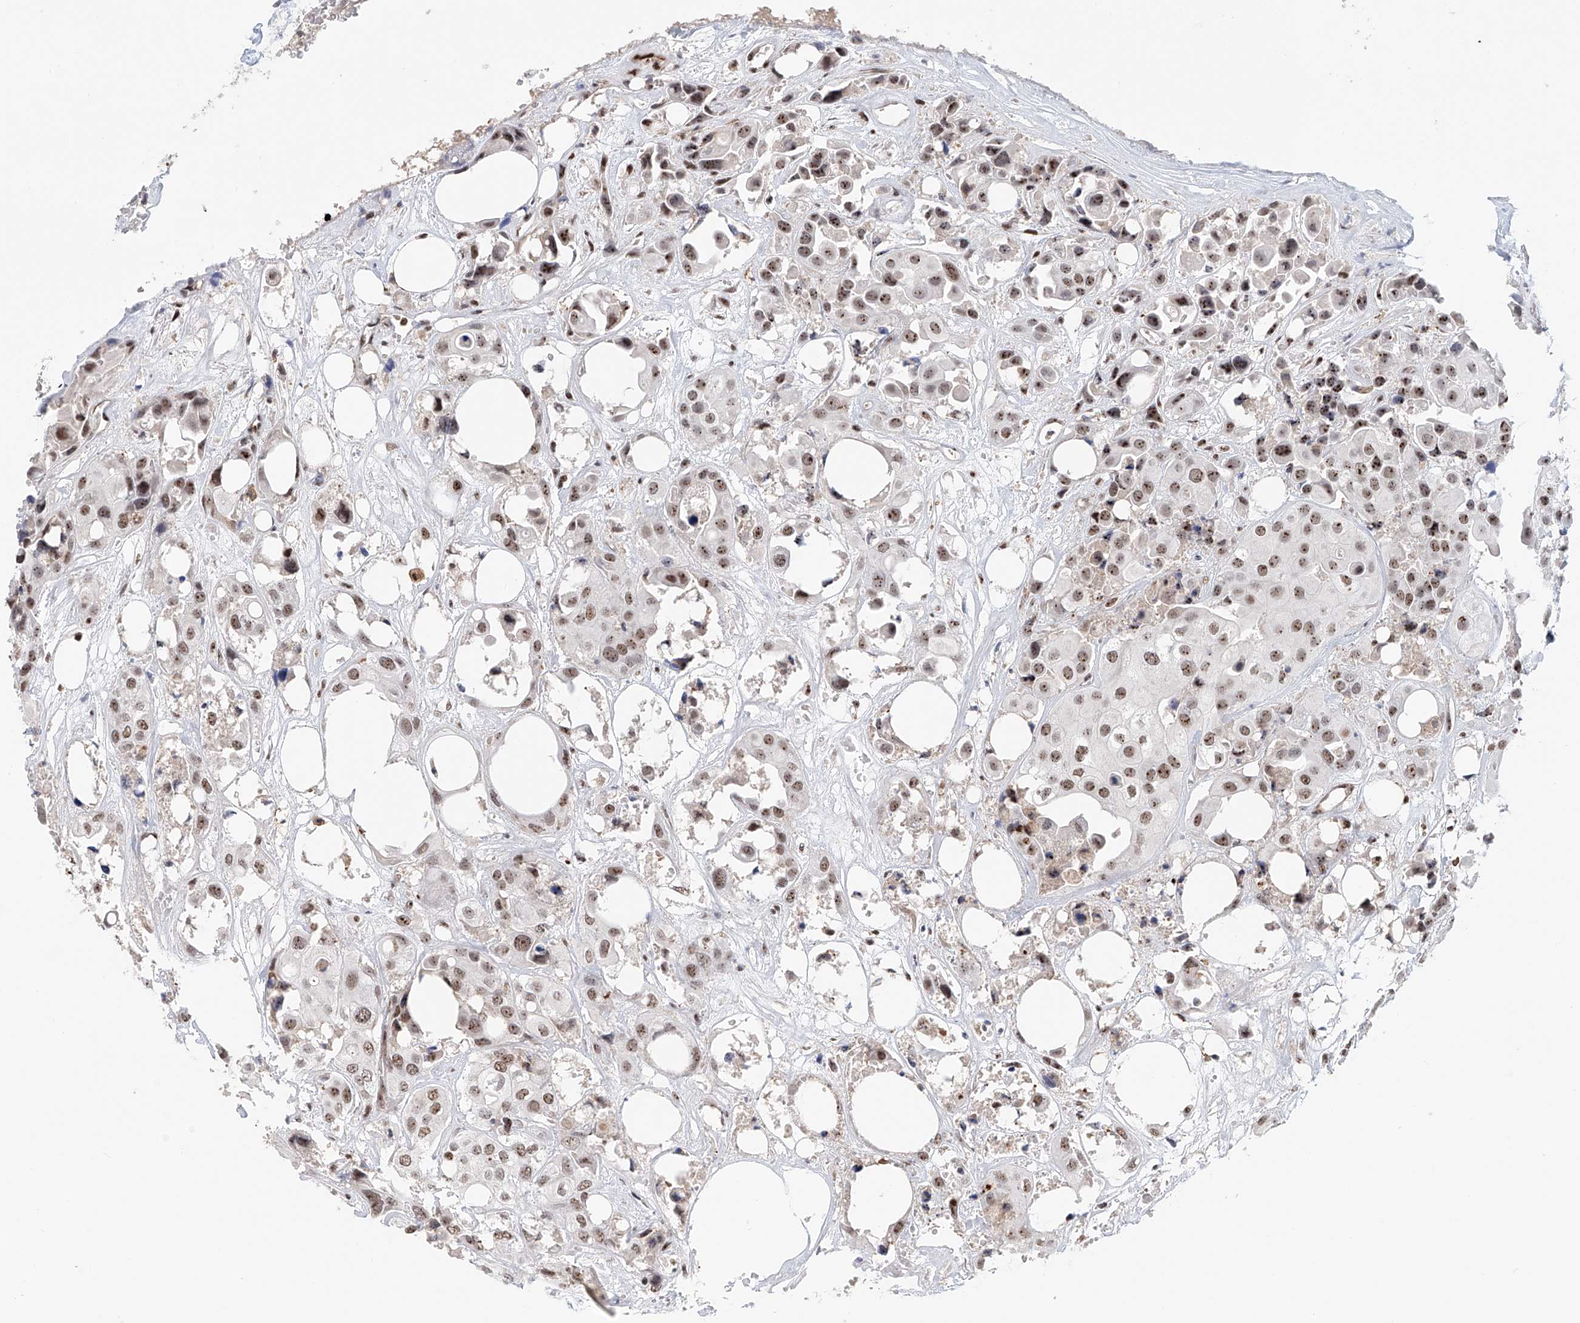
{"staining": {"intensity": "moderate", "quantity": ">75%", "location": "nuclear"}, "tissue": "urothelial cancer", "cell_type": "Tumor cells", "image_type": "cancer", "snomed": [{"axis": "morphology", "description": "Urothelial carcinoma, High grade"}, {"axis": "topography", "description": "Urinary bladder"}], "caption": "IHC (DAB (3,3'-diaminobenzidine)) staining of human urothelial carcinoma (high-grade) demonstrates moderate nuclear protein positivity in approximately >75% of tumor cells. The staining was performed using DAB (3,3'-diaminobenzidine) to visualize the protein expression in brown, while the nuclei were stained in blue with hematoxylin (Magnification: 20x).", "gene": "PRUNE2", "patient": {"sex": "male", "age": 64}}